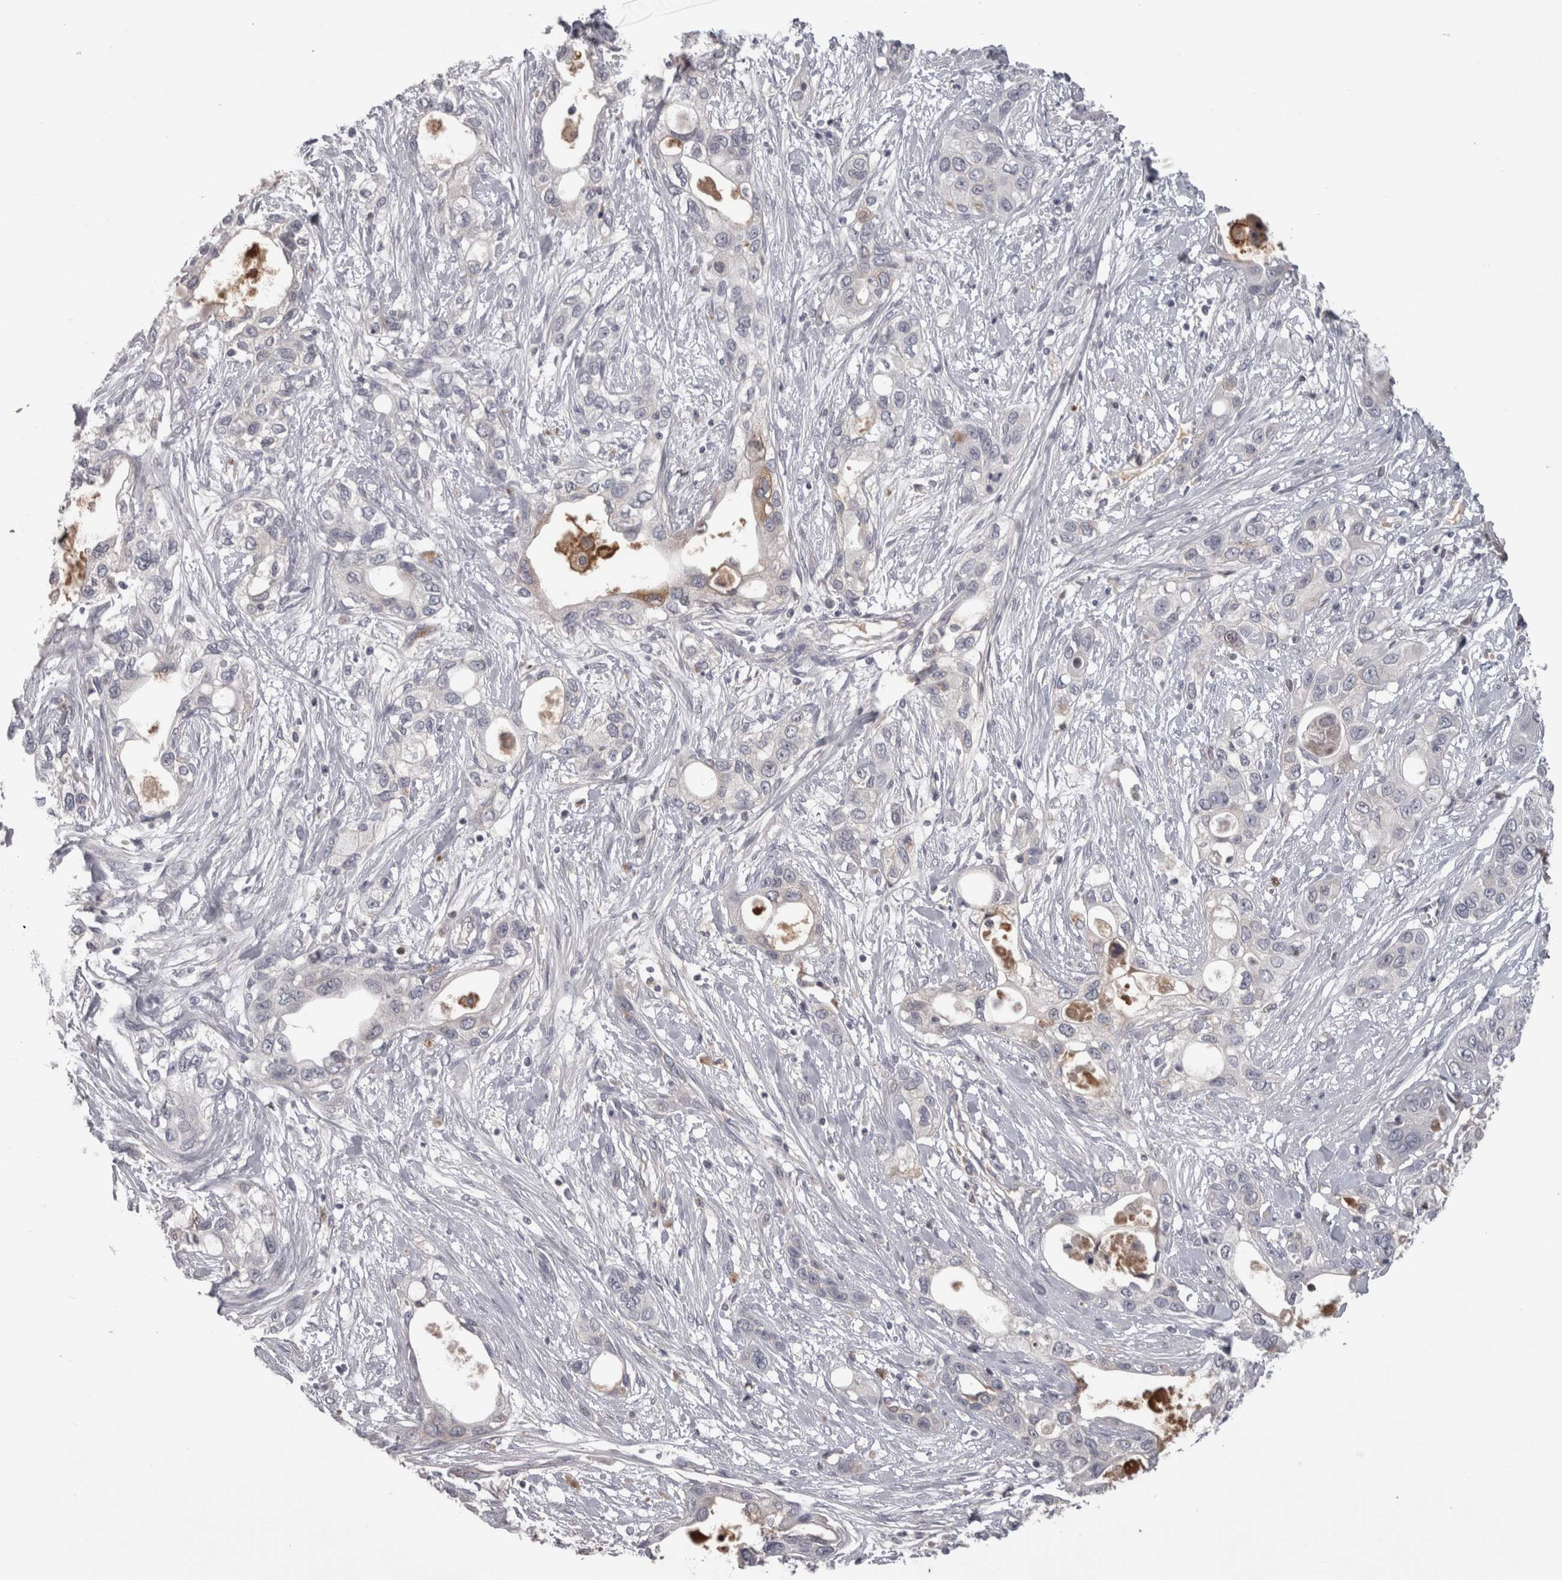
{"staining": {"intensity": "negative", "quantity": "none", "location": "none"}, "tissue": "pancreatic cancer", "cell_type": "Tumor cells", "image_type": "cancer", "snomed": [{"axis": "morphology", "description": "Adenocarcinoma, NOS"}, {"axis": "topography", "description": "Pancreas"}], "caption": "High magnification brightfield microscopy of pancreatic adenocarcinoma stained with DAB (brown) and counterstained with hematoxylin (blue): tumor cells show no significant positivity.", "gene": "SAA4", "patient": {"sex": "female", "age": 70}}